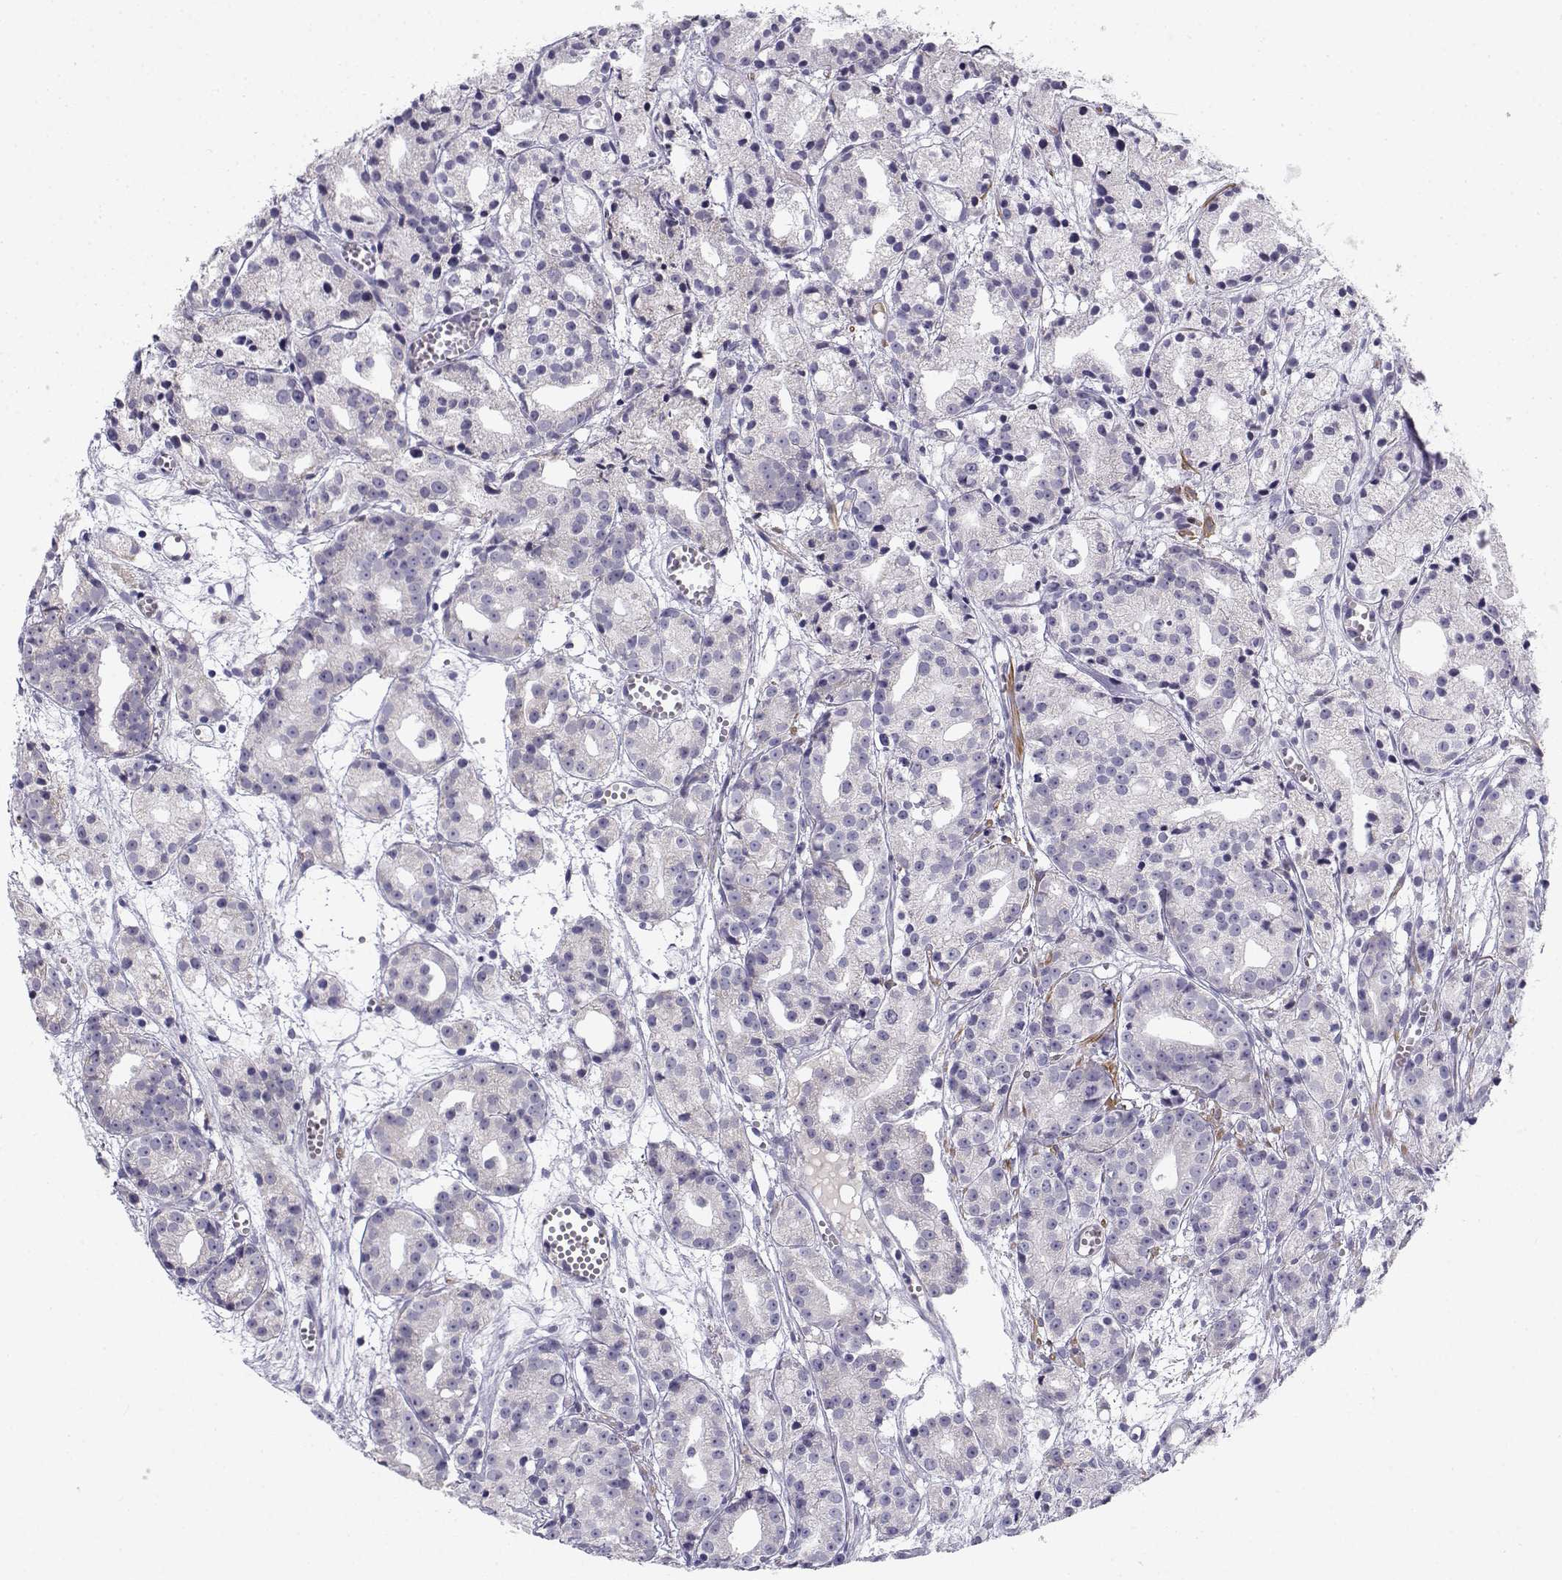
{"staining": {"intensity": "negative", "quantity": "none", "location": "none"}, "tissue": "prostate cancer", "cell_type": "Tumor cells", "image_type": "cancer", "snomed": [{"axis": "morphology", "description": "Adenocarcinoma, Medium grade"}, {"axis": "topography", "description": "Prostate"}], "caption": "DAB (3,3'-diaminobenzidine) immunohistochemical staining of prostate cancer (medium-grade adenocarcinoma) reveals no significant positivity in tumor cells.", "gene": "CREB3L3", "patient": {"sex": "male", "age": 74}}